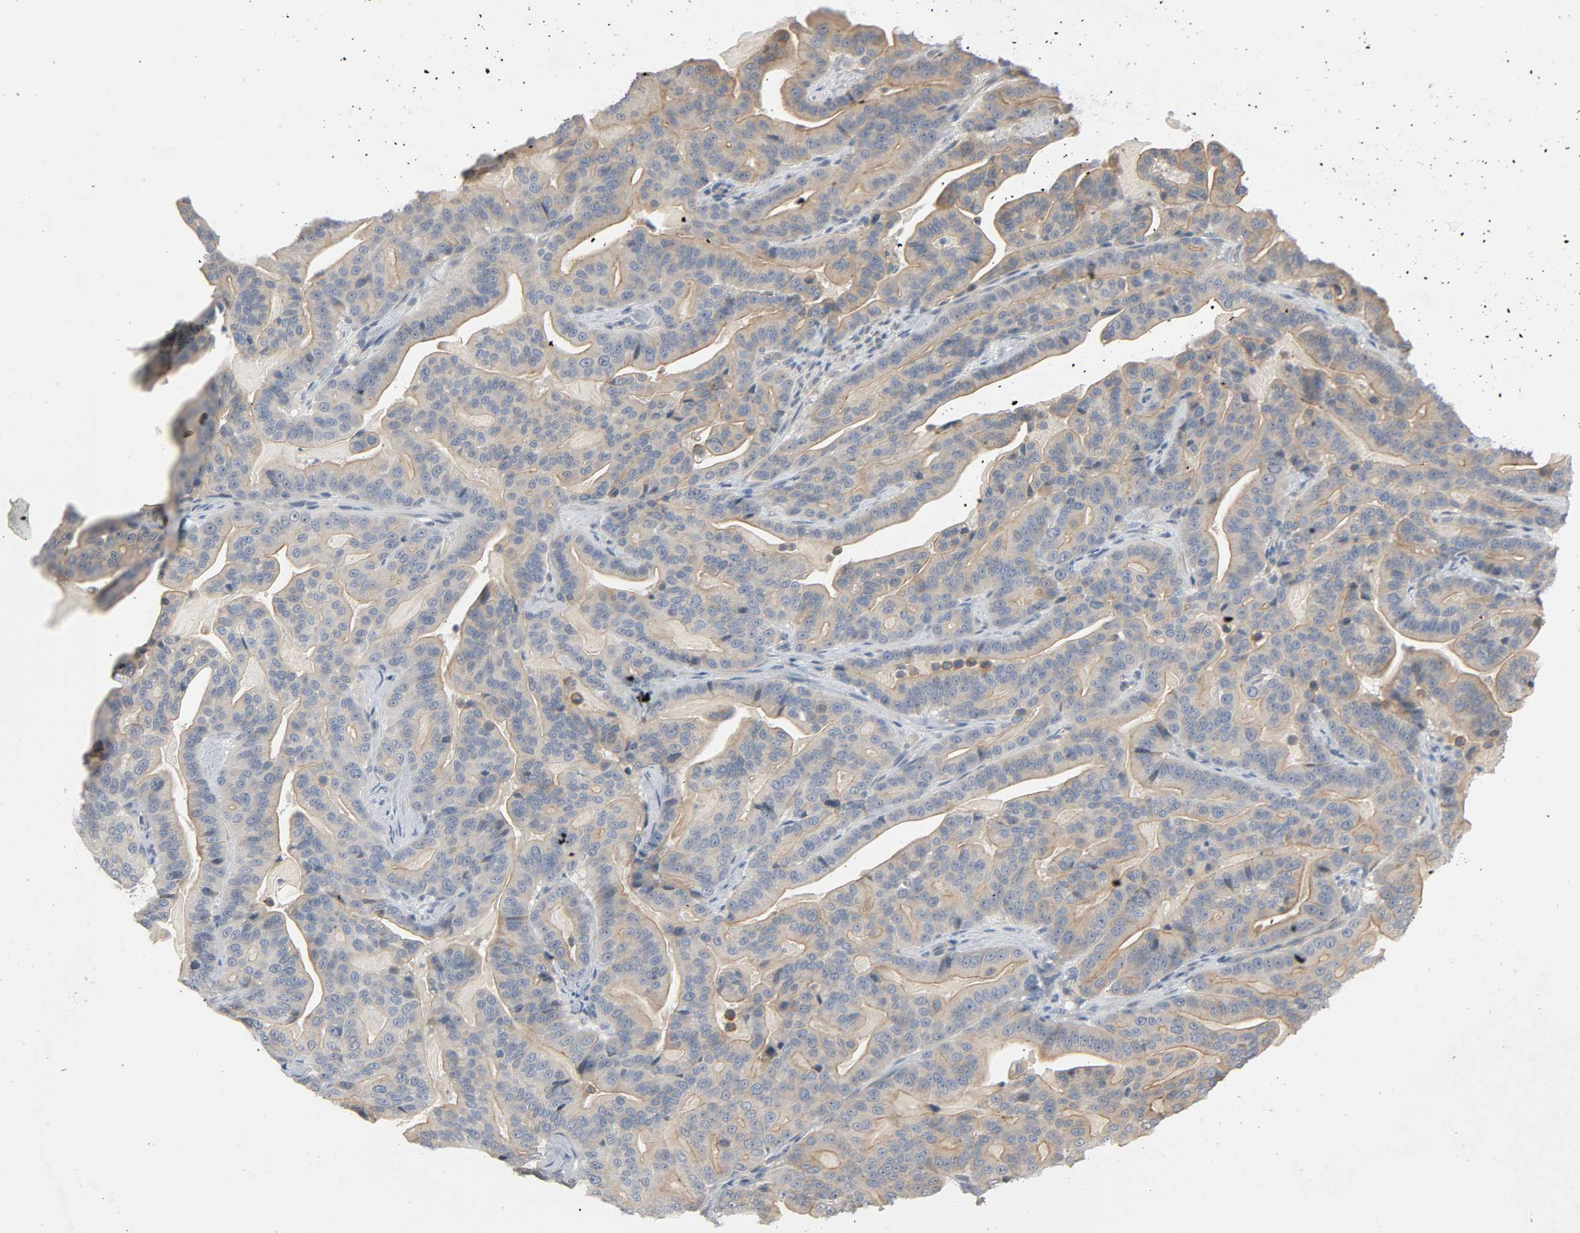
{"staining": {"intensity": "weak", "quantity": ">75%", "location": "cytoplasmic/membranous"}, "tissue": "pancreatic cancer", "cell_type": "Tumor cells", "image_type": "cancer", "snomed": [{"axis": "morphology", "description": "Adenocarcinoma, NOS"}, {"axis": "topography", "description": "Pancreas"}], "caption": "Weak cytoplasmic/membranous positivity is present in about >75% of tumor cells in adenocarcinoma (pancreatic).", "gene": "LIMCH1", "patient": {"sex": "male", "age": 63}}